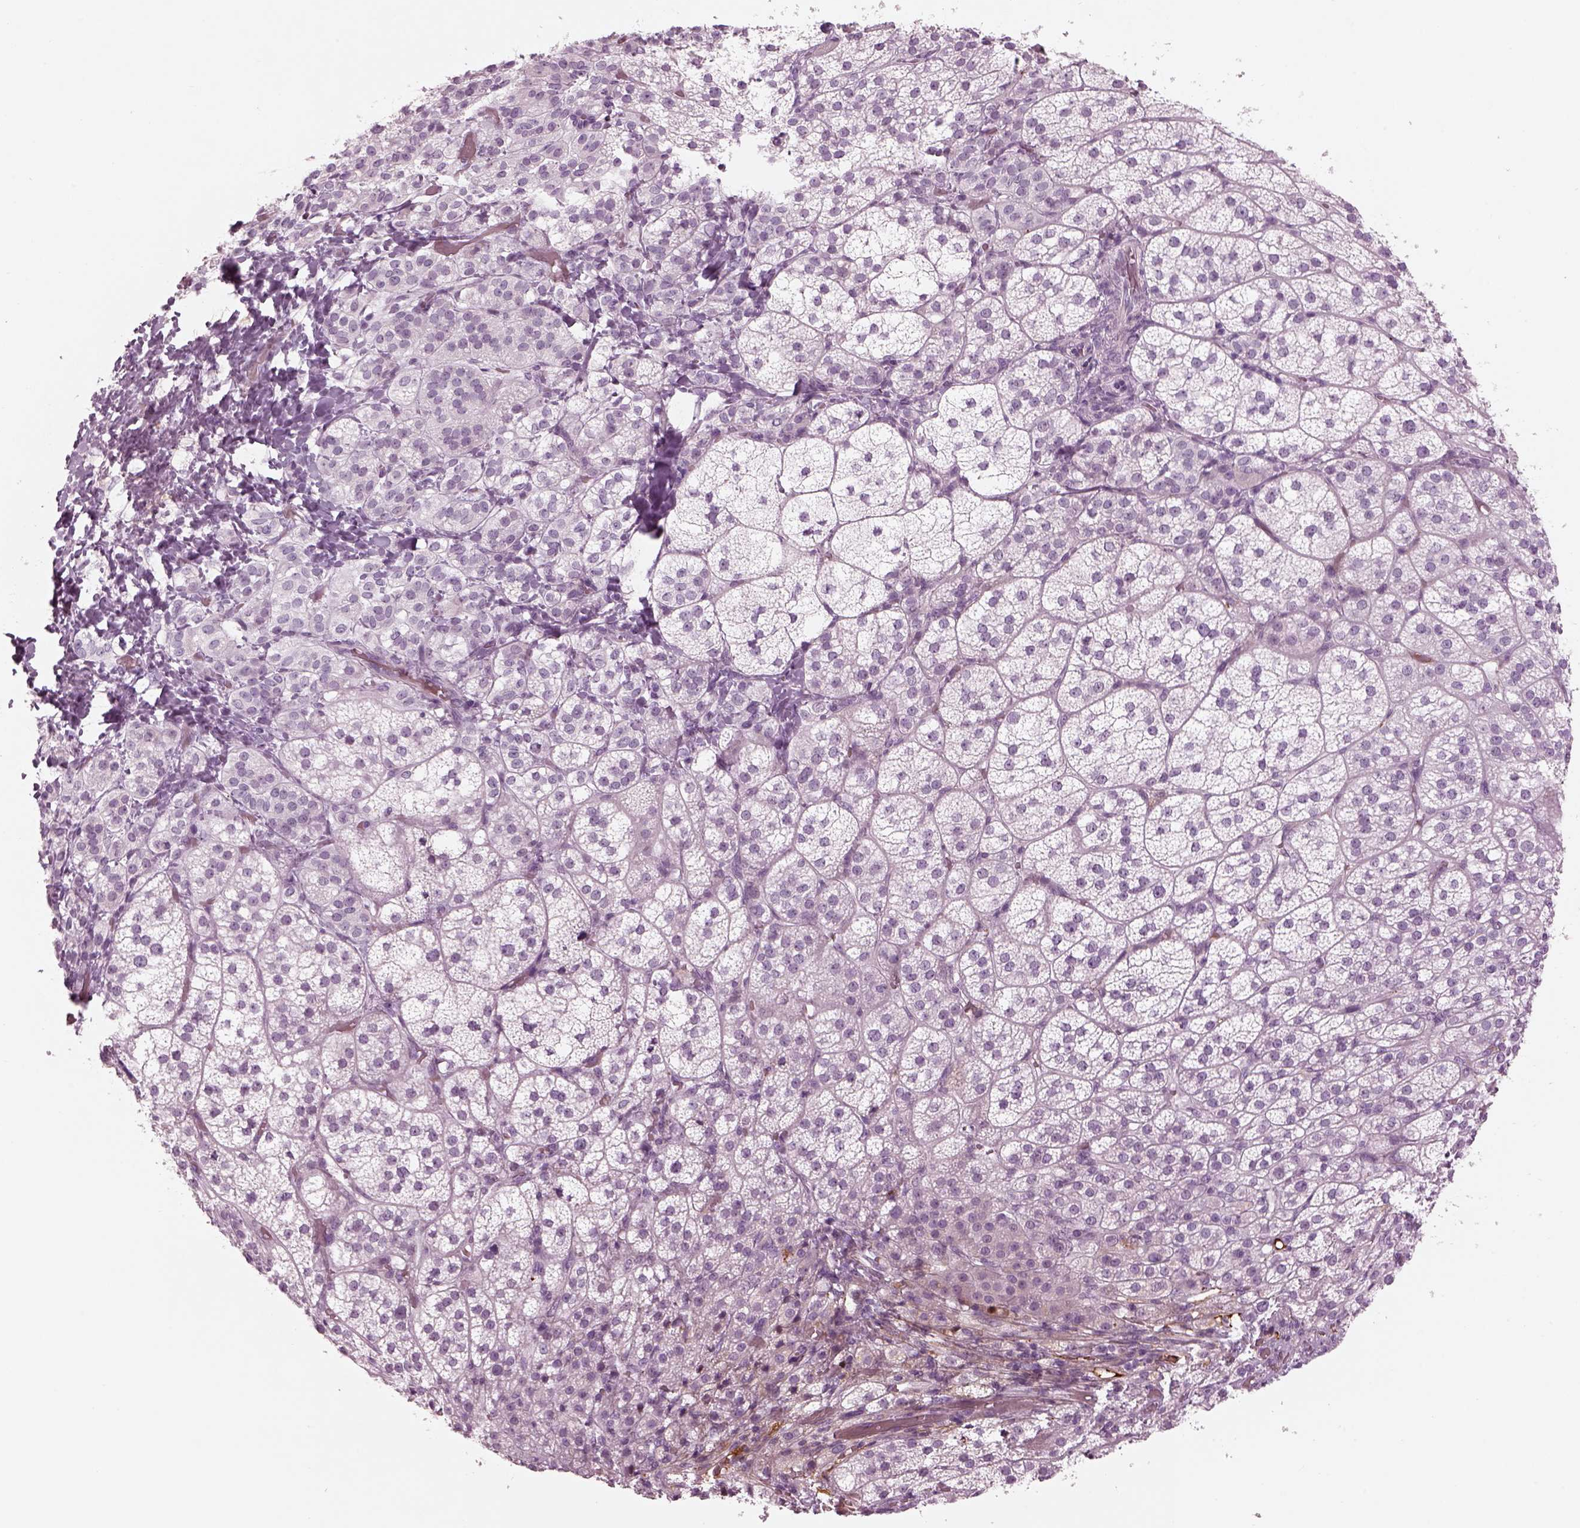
{"staining": {"intensity": "negative", "quantity": "none", "location": "none"}, "tissue": "adrenal gland", "cell_type": "Glandular cells", "image_type": "normal", "snomed": [{"axis": "morphology", "description": "Normal tissue, NOS"}, {"axis": "topography", "description": "Adrenal gland"}], "caption": "Immunohistochemistry of normal adrenal gland displays no expression in glandular cells.", "gene": "PABPC1L2A", "patient": {"sex": "female", "age": 60}}